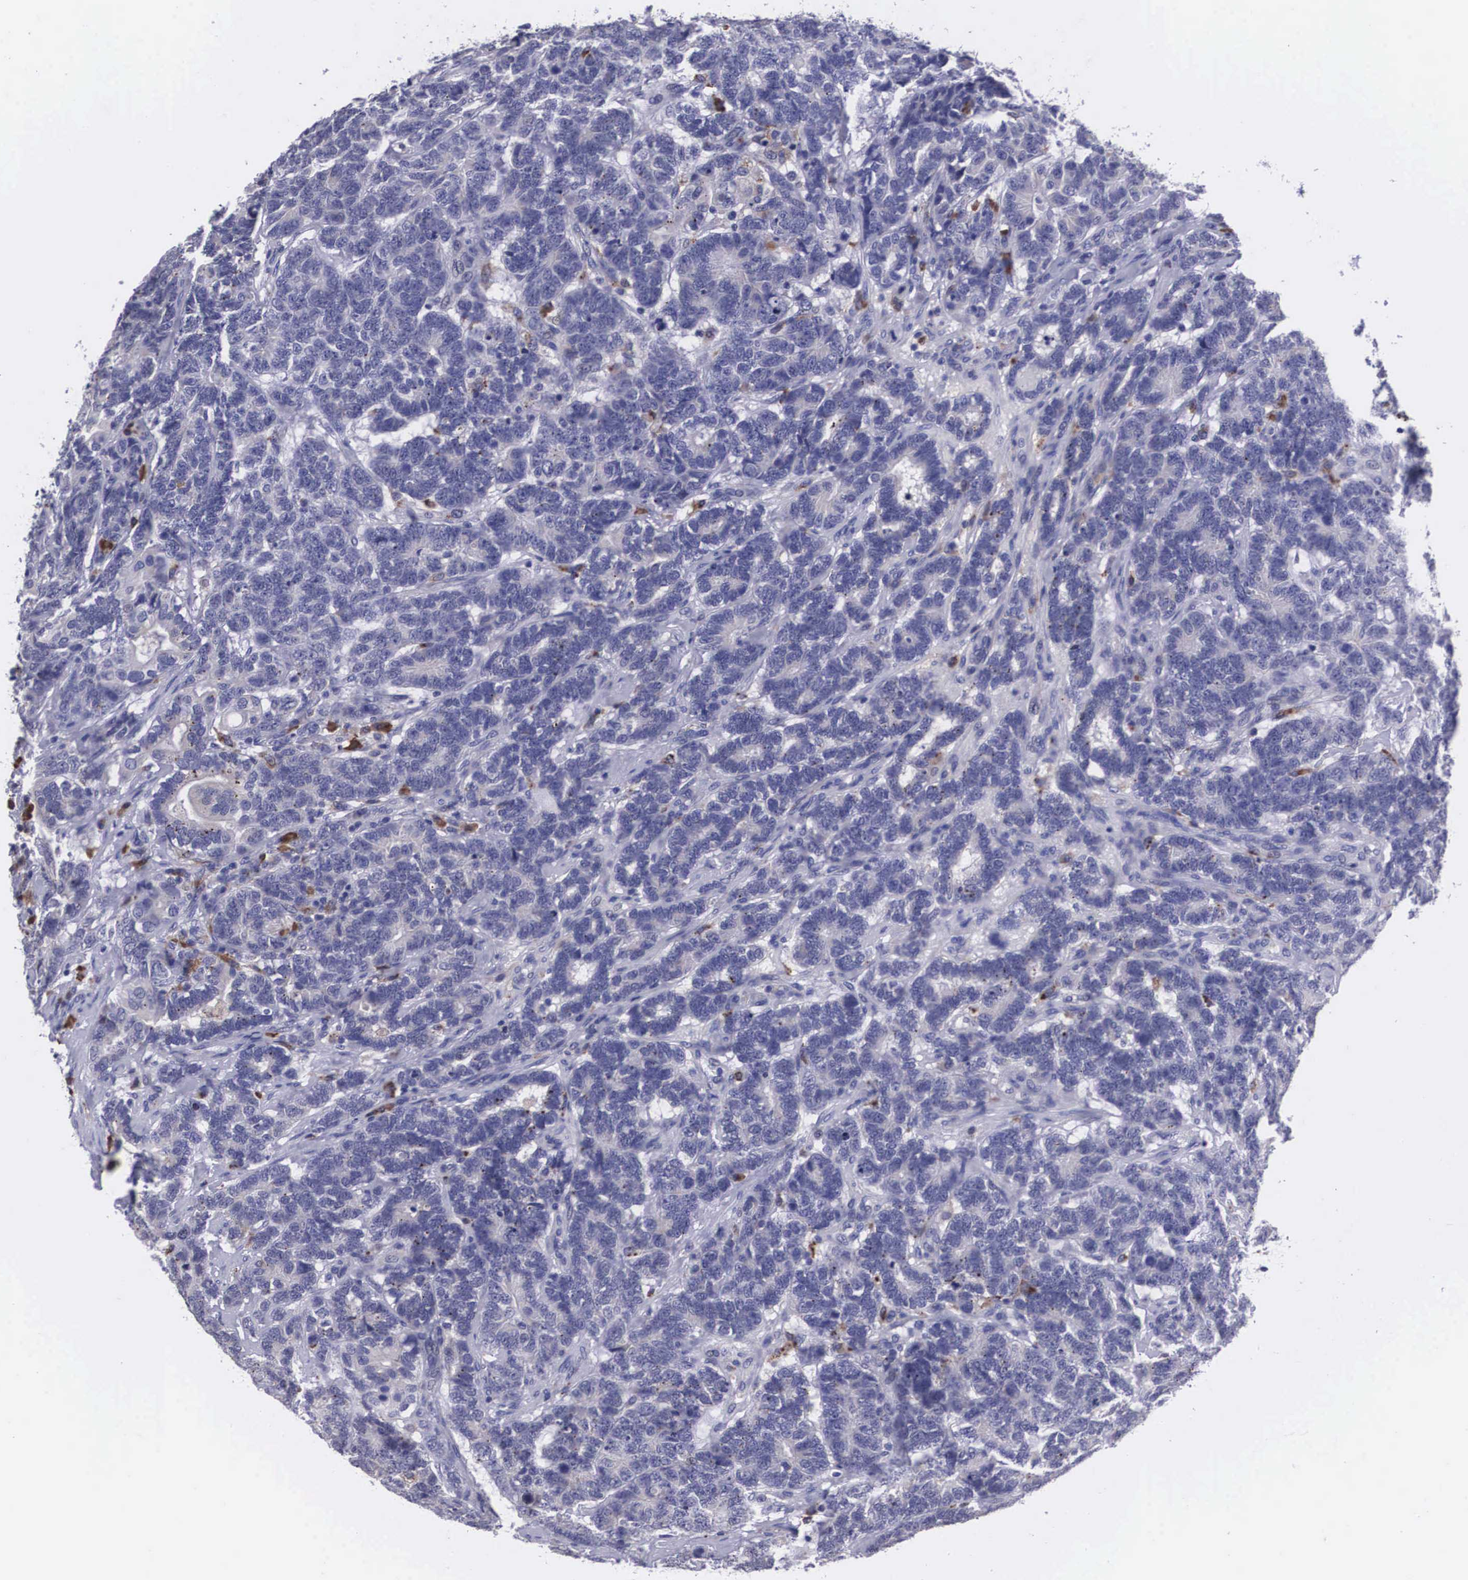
{"staining": {"intensity": "negative", "quantity": "none", "location": "none"}, "tissue": "testis cancer", "cell_type": "Tumor cells", "image_type": "cancer", "snomed": [{"axis": "morphology", "description": "Carcinoma, Embryonal, NOS"}, {"axis": "topography", "description": "Testis"}], "caption": "DAB (3,3'-diaminobenzidine) immunohistochemical staining of human testis embryonal carcinoma exhibits no significant staining in tumor cells.", "gene": "CRELD2", "patient": {"sex": "male", "age": 26}}